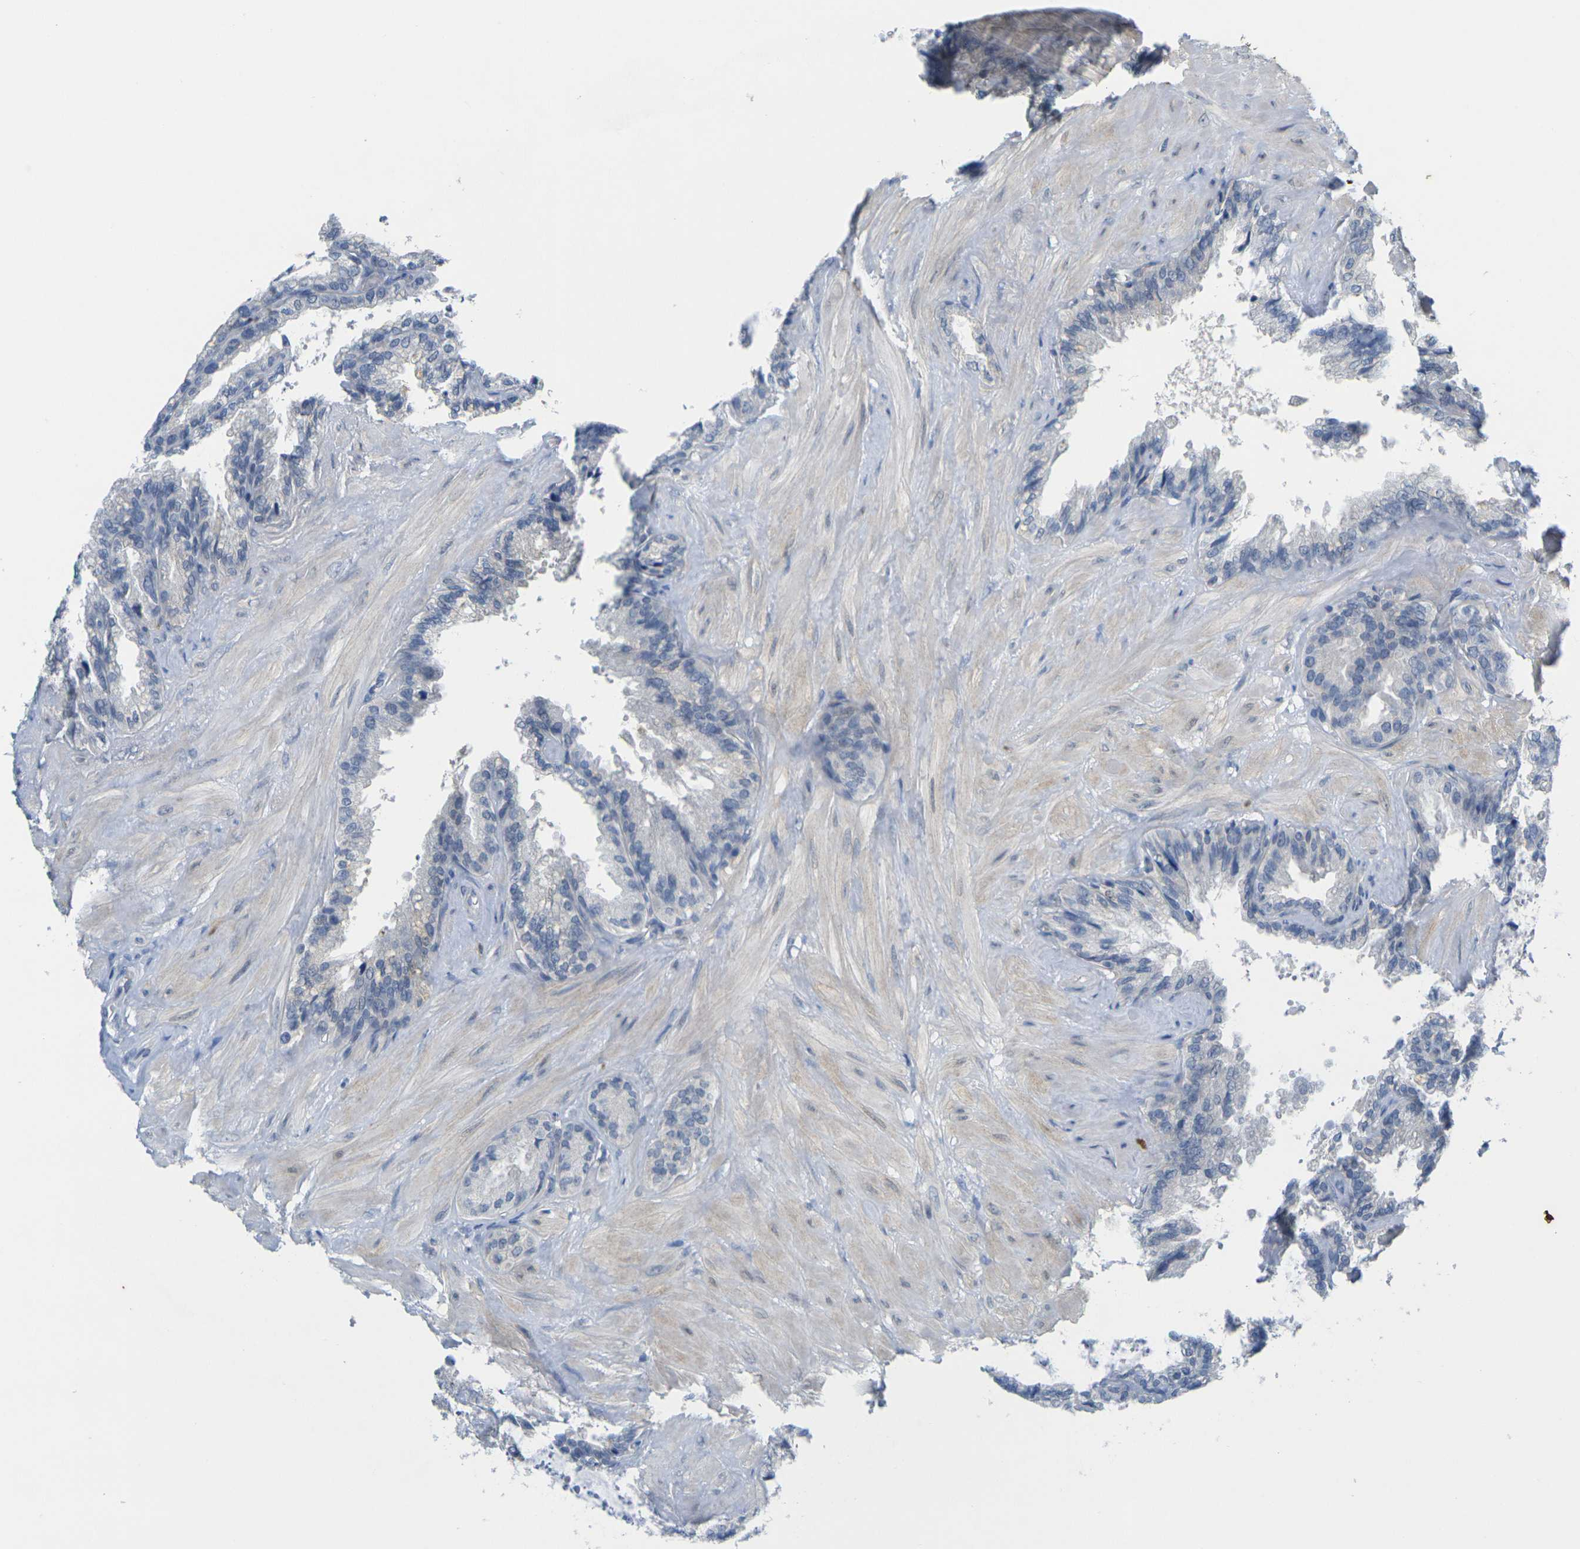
{"staining": {"intensity": "negative", "quantity": "none", "location": "none"}, "tissue": "seminal vesicle", "cell_type": "Glandular cells", "image_type": "normal", "snomed": [{"axis": "morphology", "description": "Normal tissue, NOS"}, {"axis": "topography", "description": "Seminal veicle"}], "caption": "DAB immunohistochemical staining of unremarkable seminal vesicle shows no significant positivity in glandular cells. (DAB (3,3'-diaminobenzidine) IHC visualized using brightfield microscopy, high magnification).", "gene": "CDK2", "patient": {"sex": "male", "age": 46}}